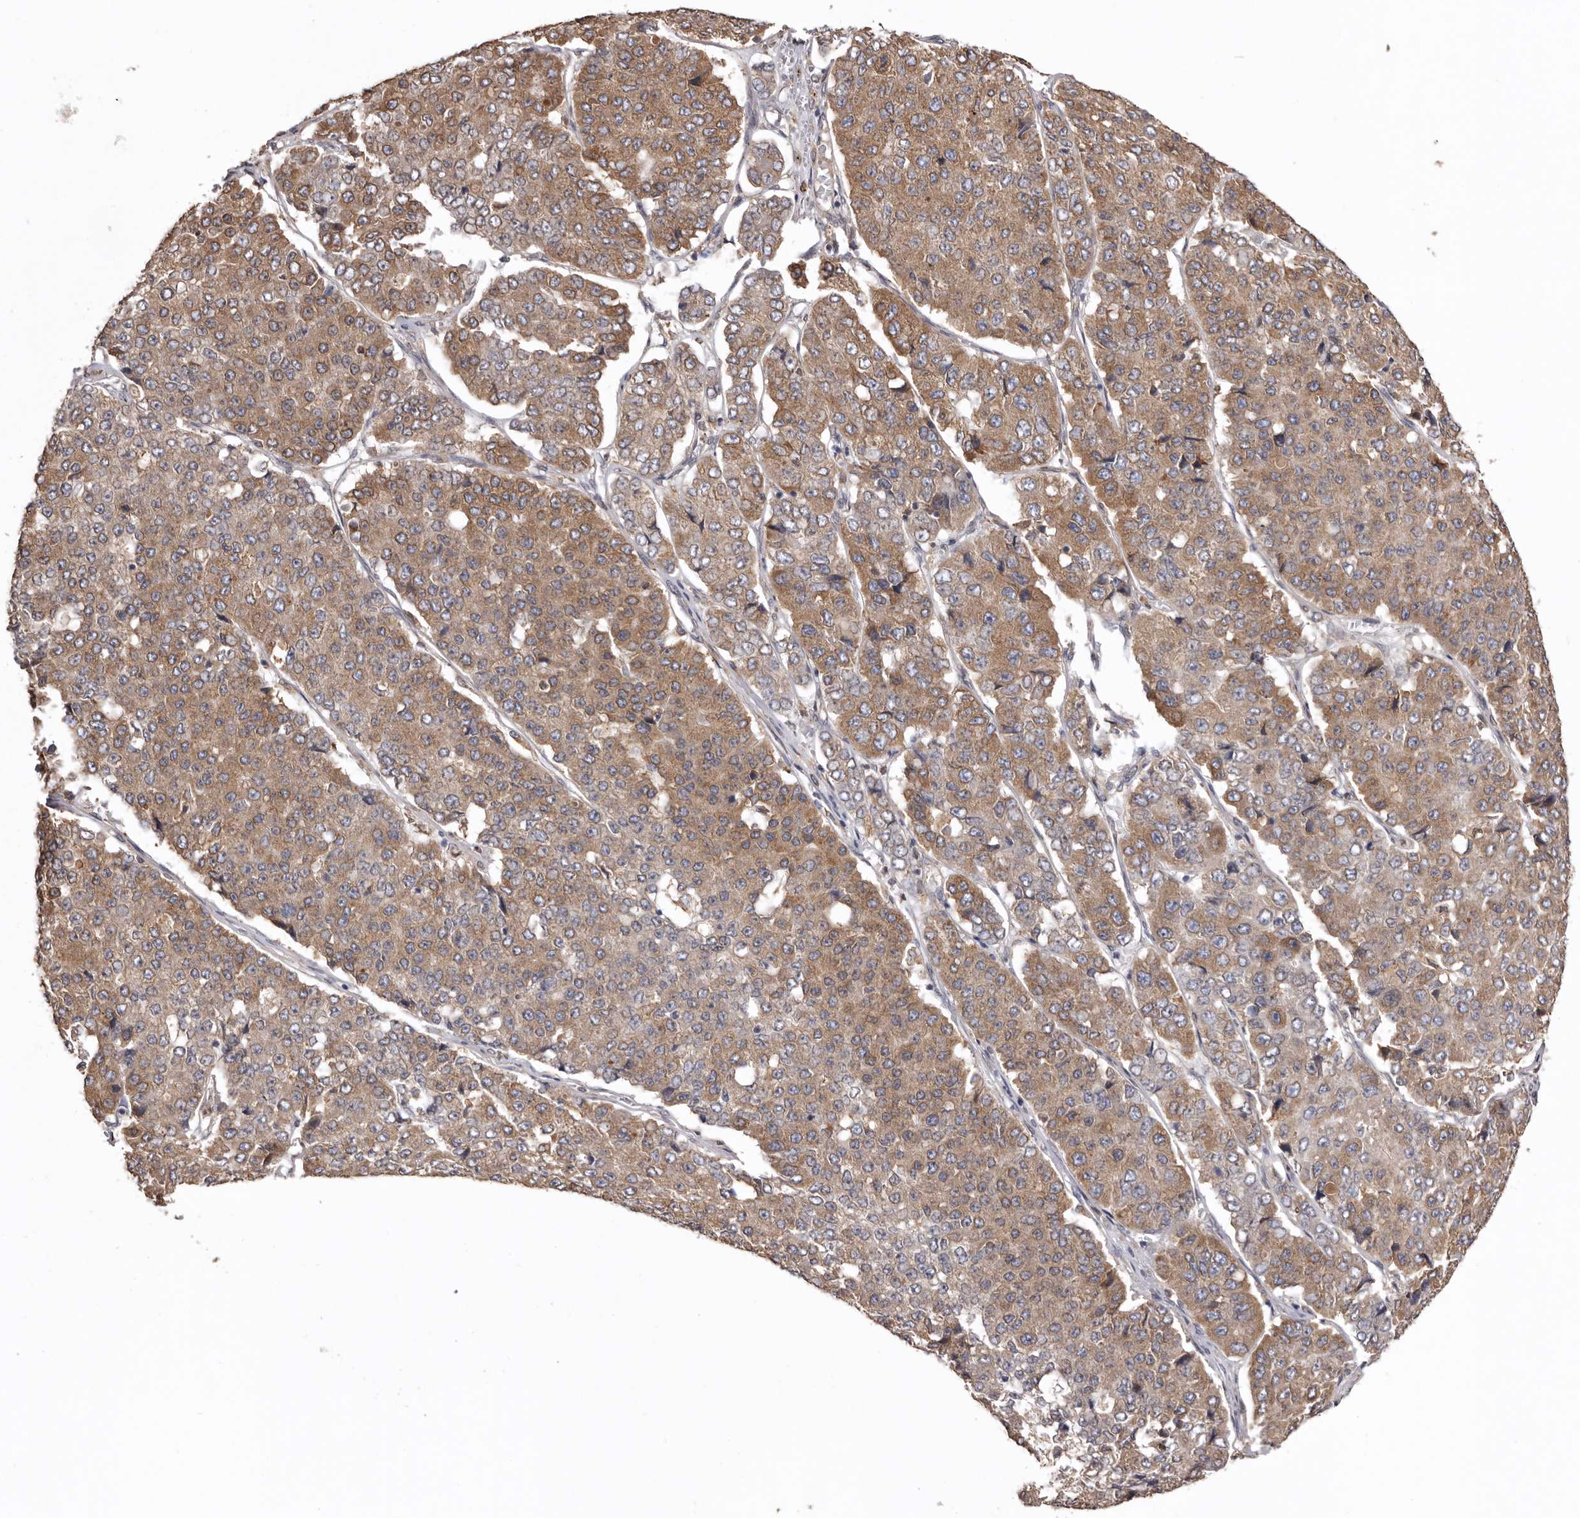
{"staining": {"intensity": "moderate", "quantity": ">75%", "location": "cytoplasmic/membranous"}, "tissue": "pancreatic cancer", "cell_type": "Tumor cells", "image_type": "cancer", "snomed": [{"axis": "morphology", "description": "Adenocarcinoma, NOS"}, {"axis": "topography", "description": "Pancreas"}], "caption": "This image reveals immunohistochemistry (IHC) staining of adenocarcinoma (pancreatic), with medium moderate cytoplasmic/membranous expression in approximately >75% of tumor cells.", "gene": "INKA2", "patient": {"sex": "male", "age": 50}}